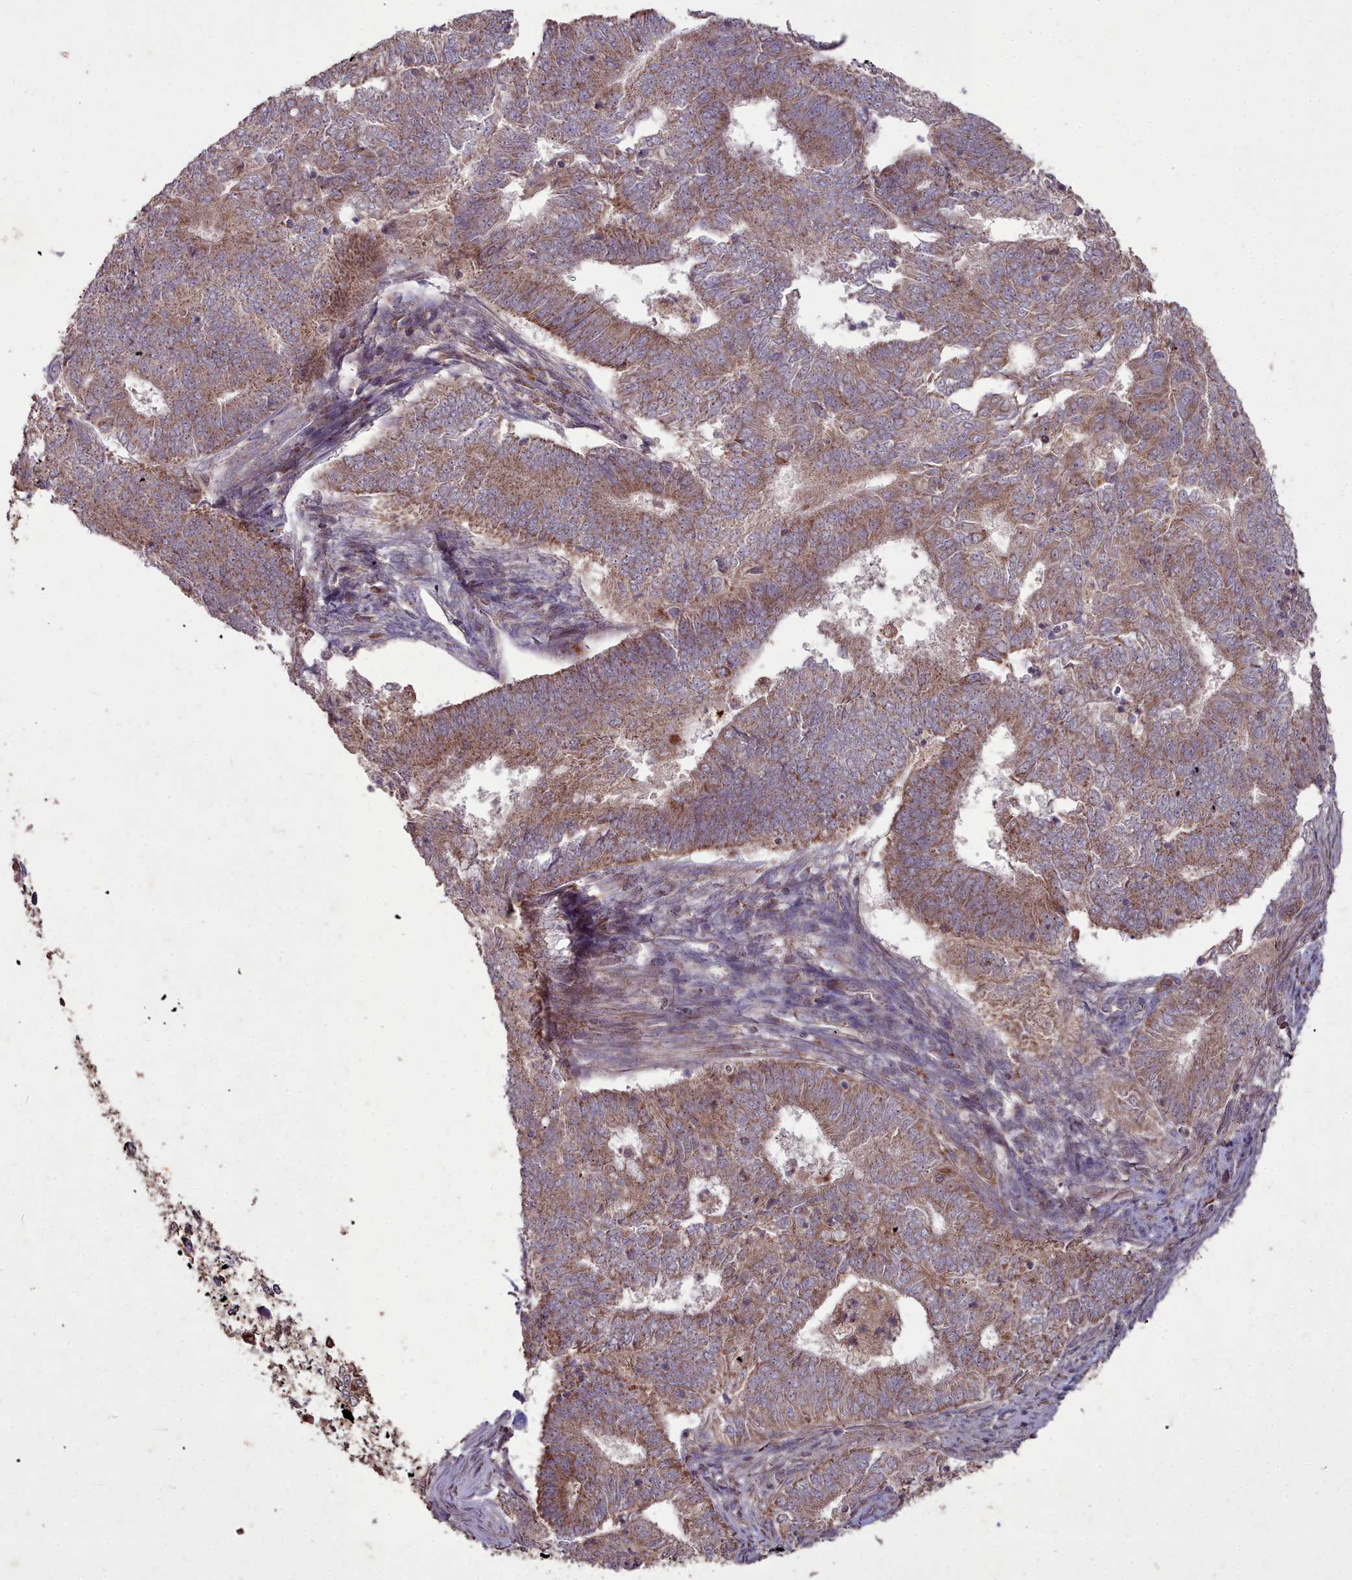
{"staining": {"intensity": "moderate", "quantity": ">75%", "location": "cytoplasmic/membranous"}, "tissue": "endometrial cancer", "cell_type": "Tumor cells", "image_type": "cancer", "snomed": [{"axis": "morphology", "description": "Adenocarcinoma, NOS"}, {"axis": "topography", "description": "Endometrium"}], "caption": "Immunohistochemistry (IHC) of endometrial cancer demonstrates medium levels of moderate cytoplasmic/membranous staining in about >75% of tumor cells.", "gene": "COX11", "patient": {"sex": "female", "age": 62}}